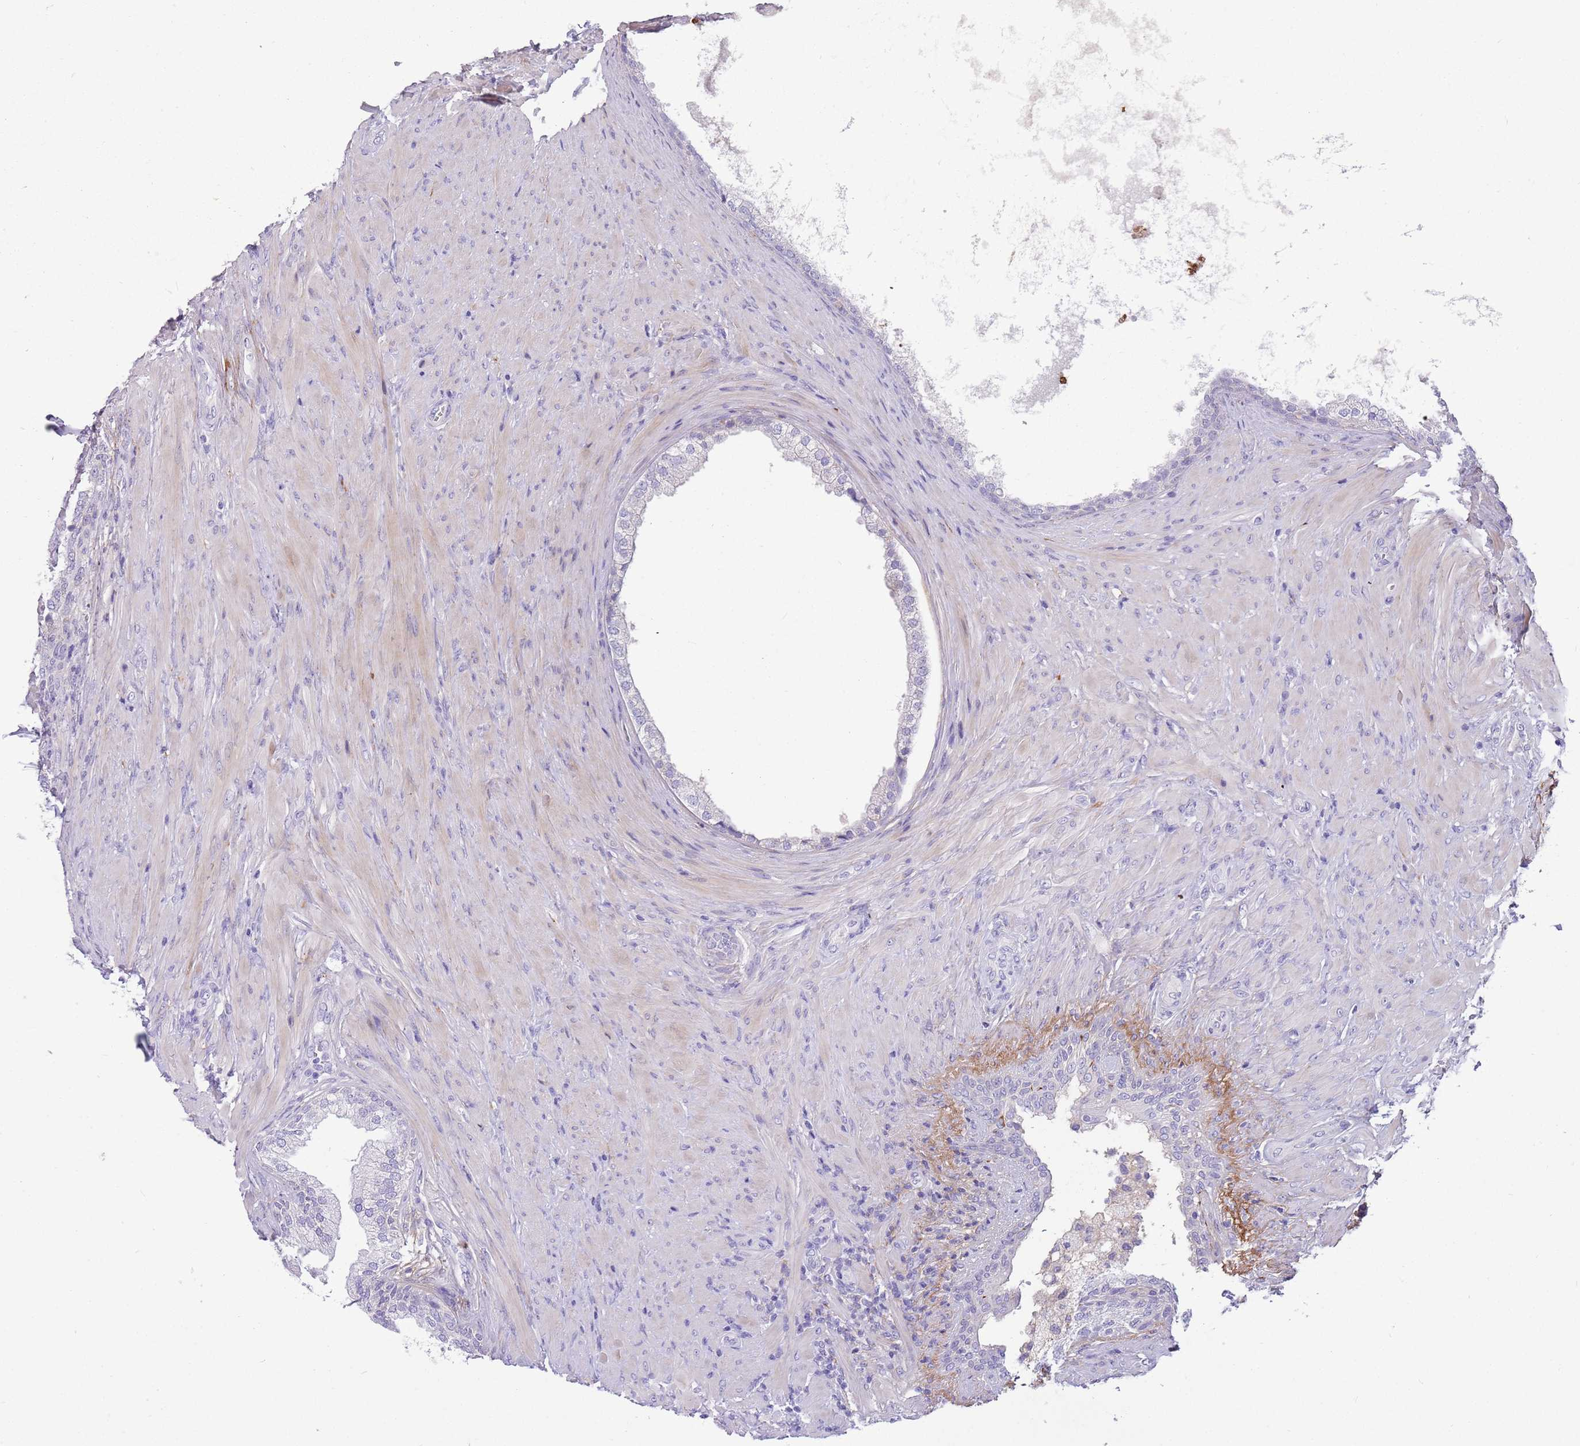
{"staining": {"intensity": "negative", "quantity": "none", "location": "none"}, "tissue": "prostate", "cell_type": "Glandular cells", "image_type": "normal", "snomed": [{"axis": "morphology", "description": "Normal tissue, NOS"}, {"axis": "topography", "description": "Prostate"}], "caption": "Prostate stained for a protein using immunohistochemistry (IHC) displays no expression glandular cells.", "gene": "LEPROTL1", "patient": {"sex": "male", "age": 76}}